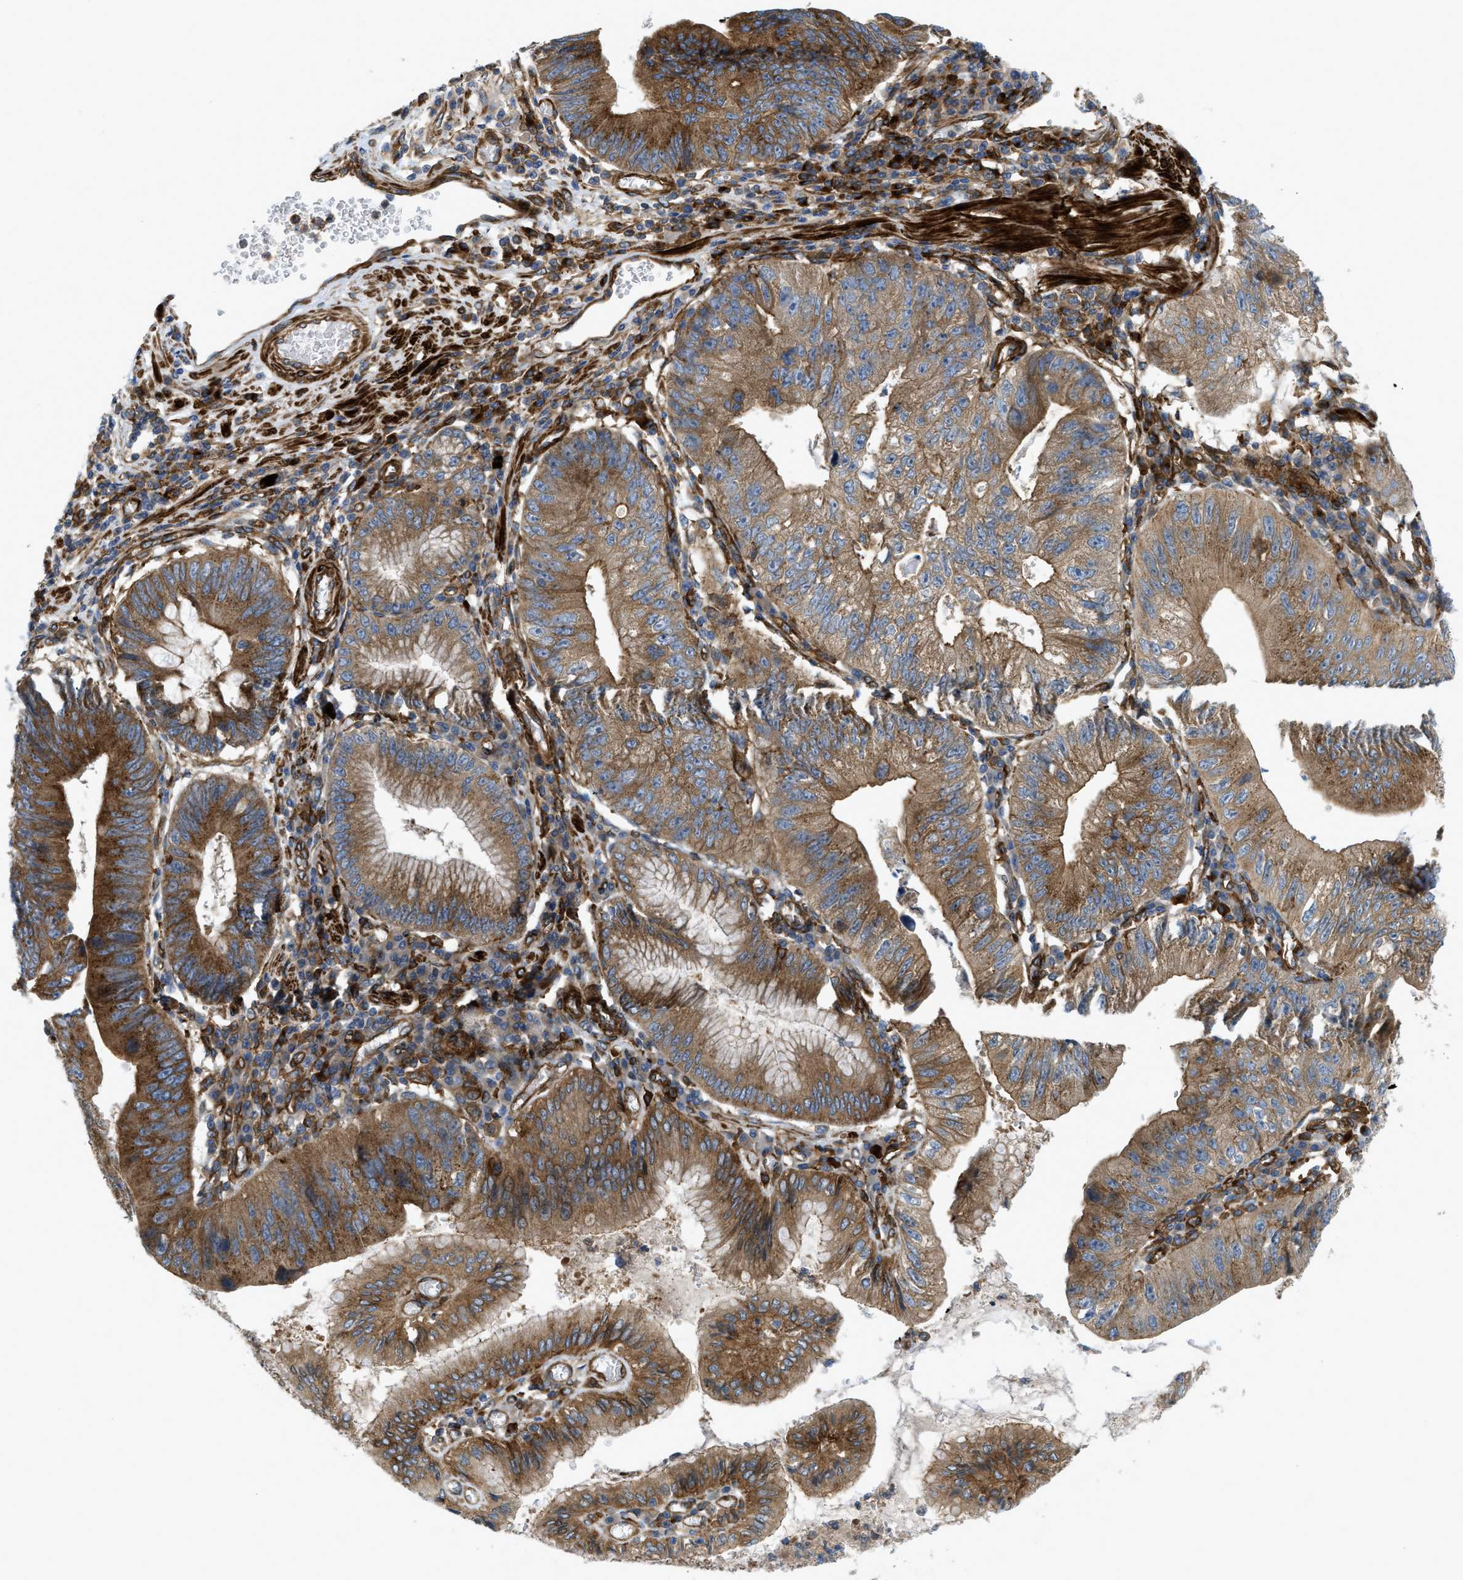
{"staining": {"intensity": "moderate", "quantity": ">75%", "location": "cytoplasmic/membranous"}, "tissue": "stomach cancer", "cell_type": "Tumor cells", "image_type": "cancer", "snomed": [{"axis": "morphology", "description": "Adenocarcinoma, NOS"}, {"axis": "topography", "description": "Stomach"}], "caption": "A photomicrograph of human stomach cancer stained for a protein reveals moderate cytoplasmic/membranous brown staining in tumor cells.", "gene": "PICALM", "patient": {"sex": "male", "age": 59}}